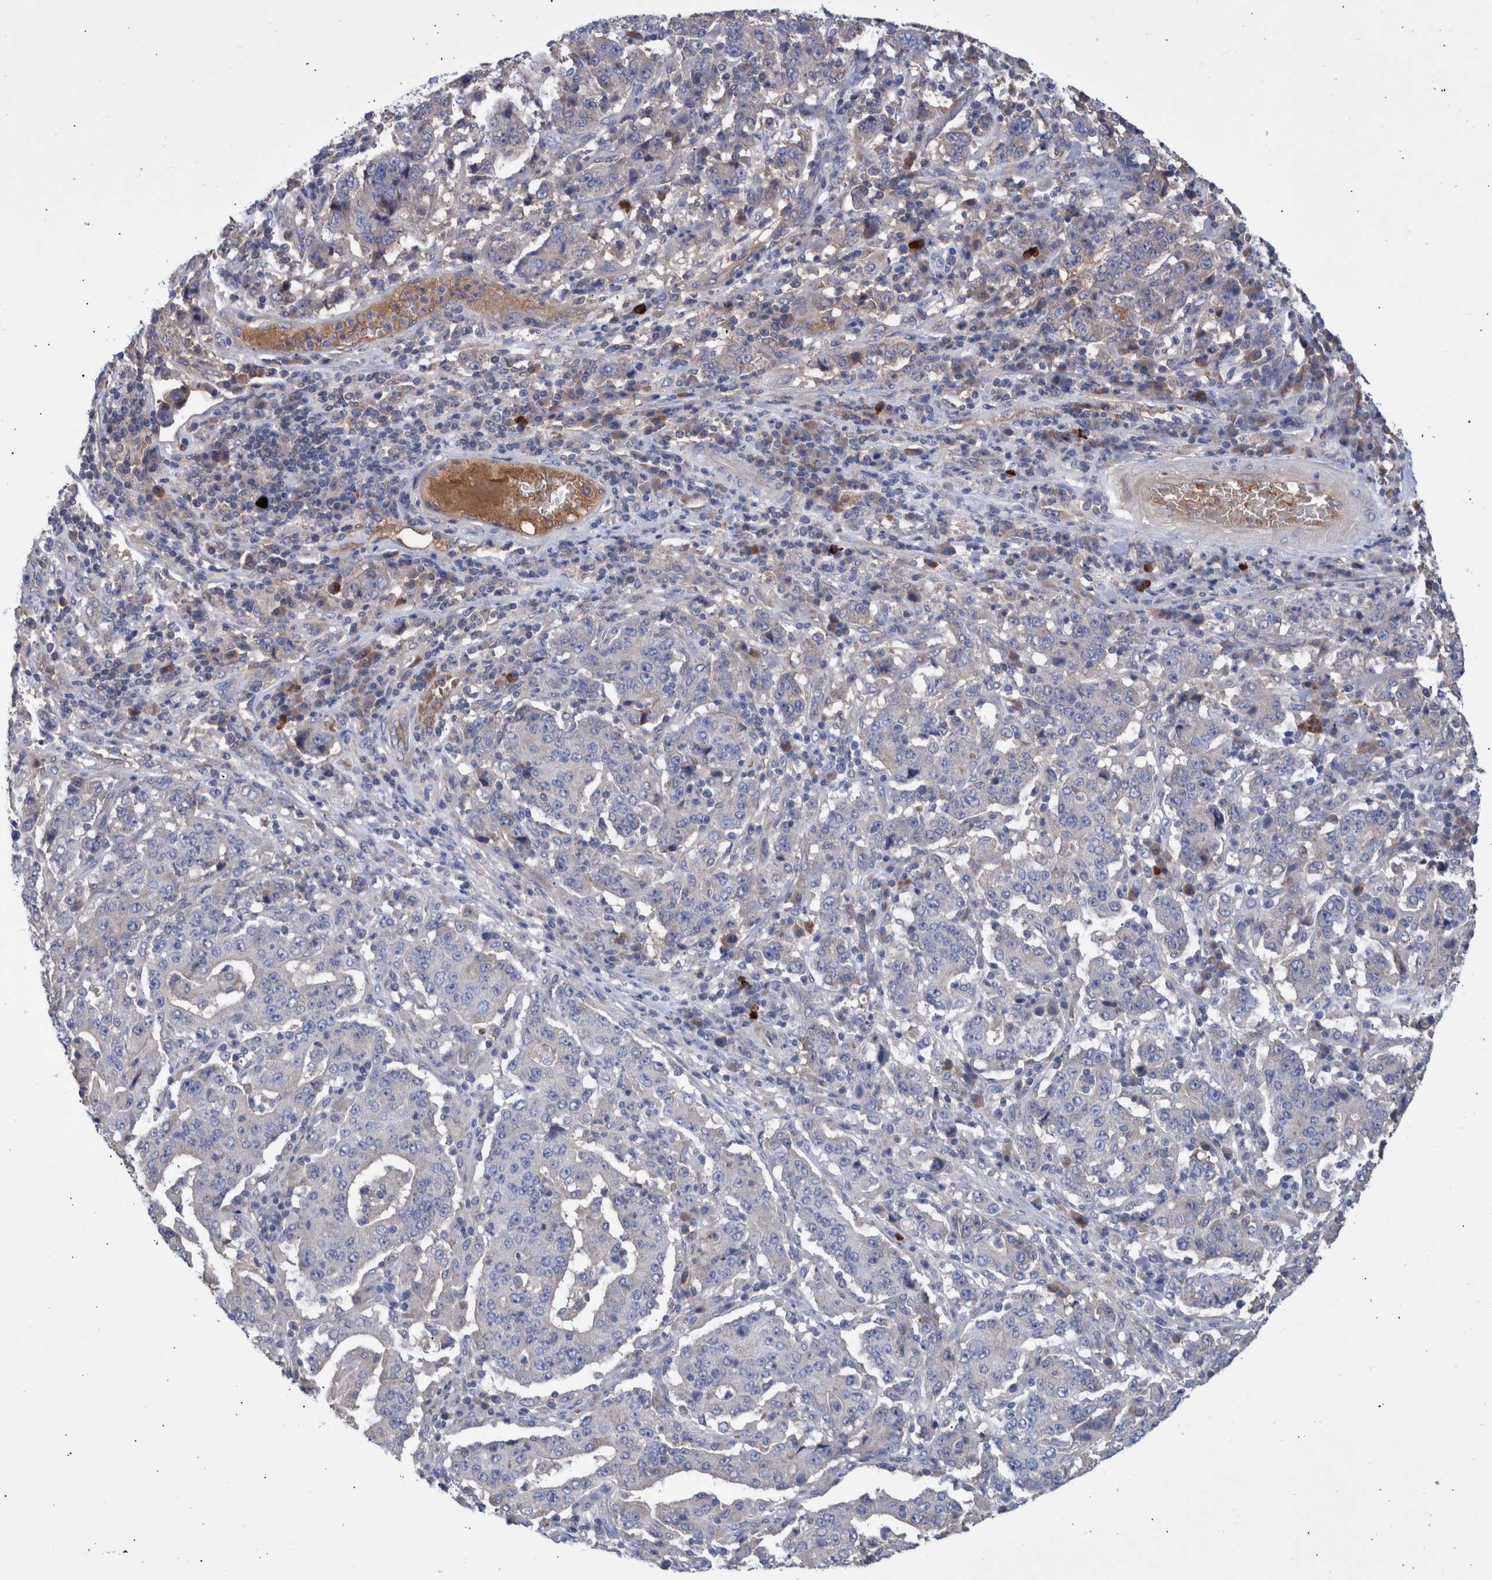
{"staining": {"intensity": "negative", "quantity": "none", "location": "none"}, "tissue": "stomach cancer", "cell_type": "Tumor cells", "image_type": "cancer", "snomed": [{"axis": "morphology", "description": "Normal tissue, NOS"}, {"axis": "morphology", "description": "Adenocarcinoma, NOS"}, {"axis": "topography", "description": "Stomach, upper"}, {"axis": "topography", "description": "Stomach"}], "caption": "The IHC histopathology image has no significant staining in tumor cells of adenocarcinoma (stomach) tissue. Nuclei are stained in blue.", "gene": "DLL4", "patient": {"sex": "male", "age": 59}}